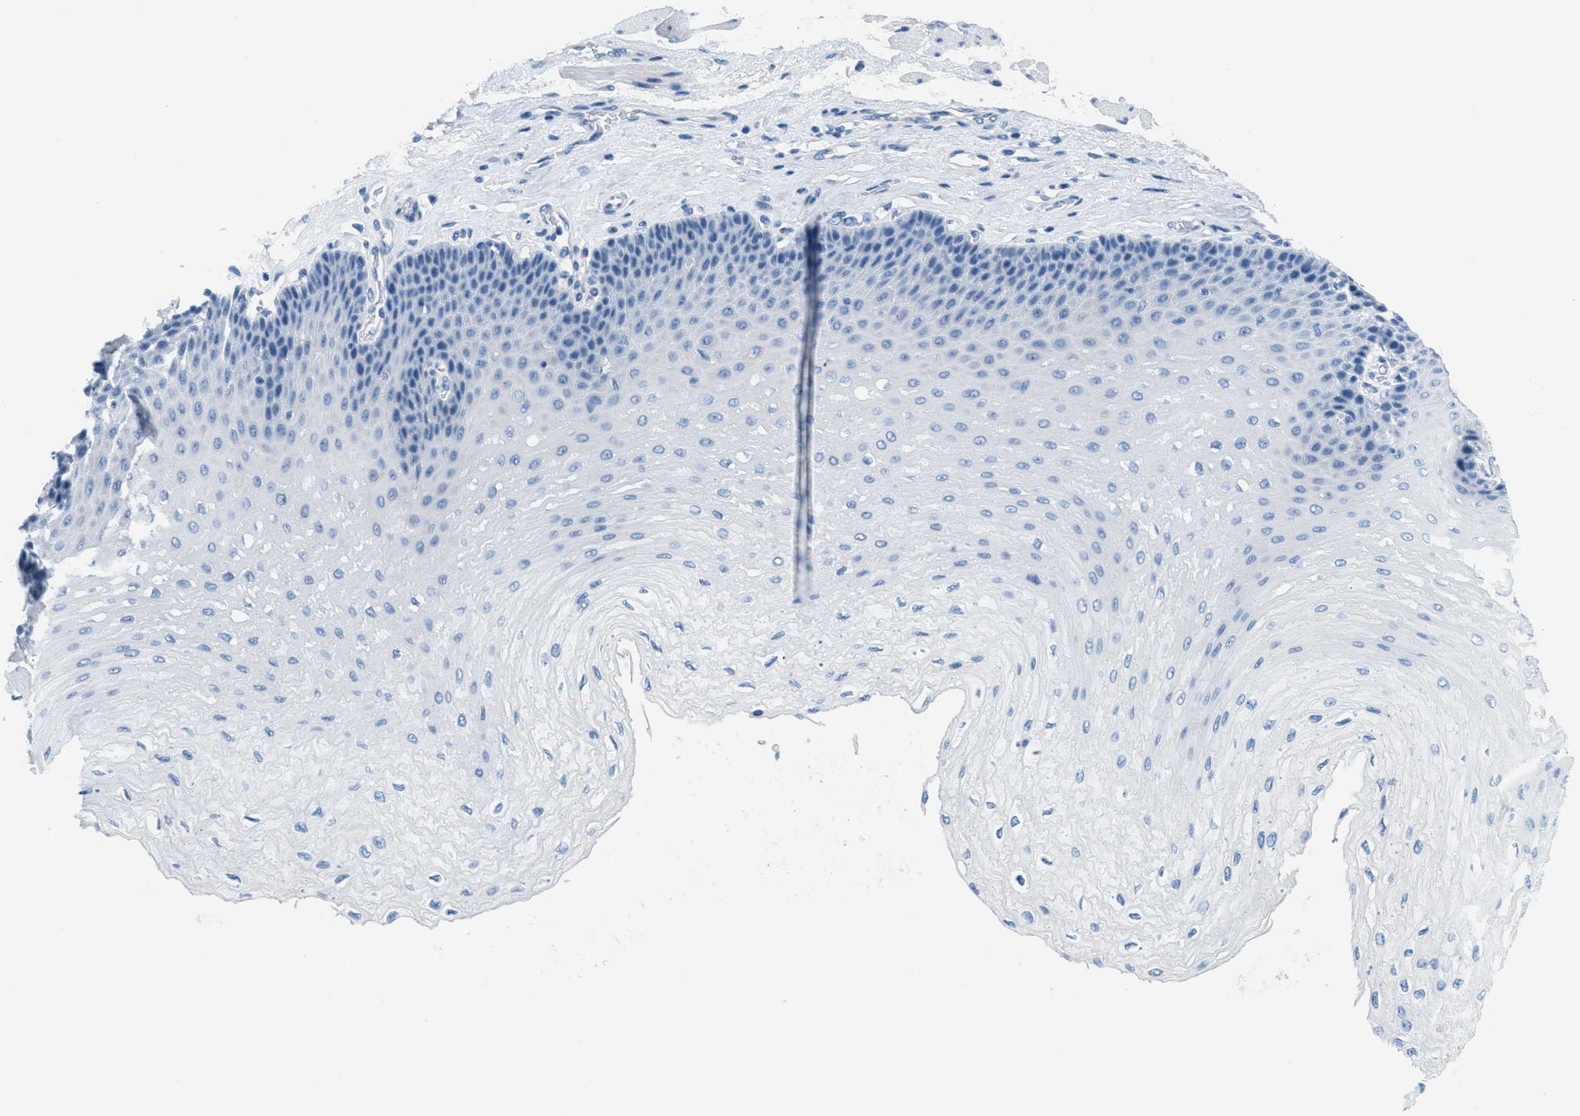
{"staining": {"intensity": "negative", "quantity": "none", "location": "none"}, "tissue": "esophagus", "cell_type": "Squamous epithelial cells", "image_type": "normal", "snomed": [{"axis": "morphology", "description": "Normal tissue, NOS"}, {"axis": "topography", "description": "Esophagus"}], "caption": "Esophagus was stained to show a protein in brown. There is no significant expression in squamous epithelial cells. (DAB immunohistochemistry (IHC) with hematoxylin counter stain).", "gene": "MGARP", "patient": {"sex": "female", "age": 72}}